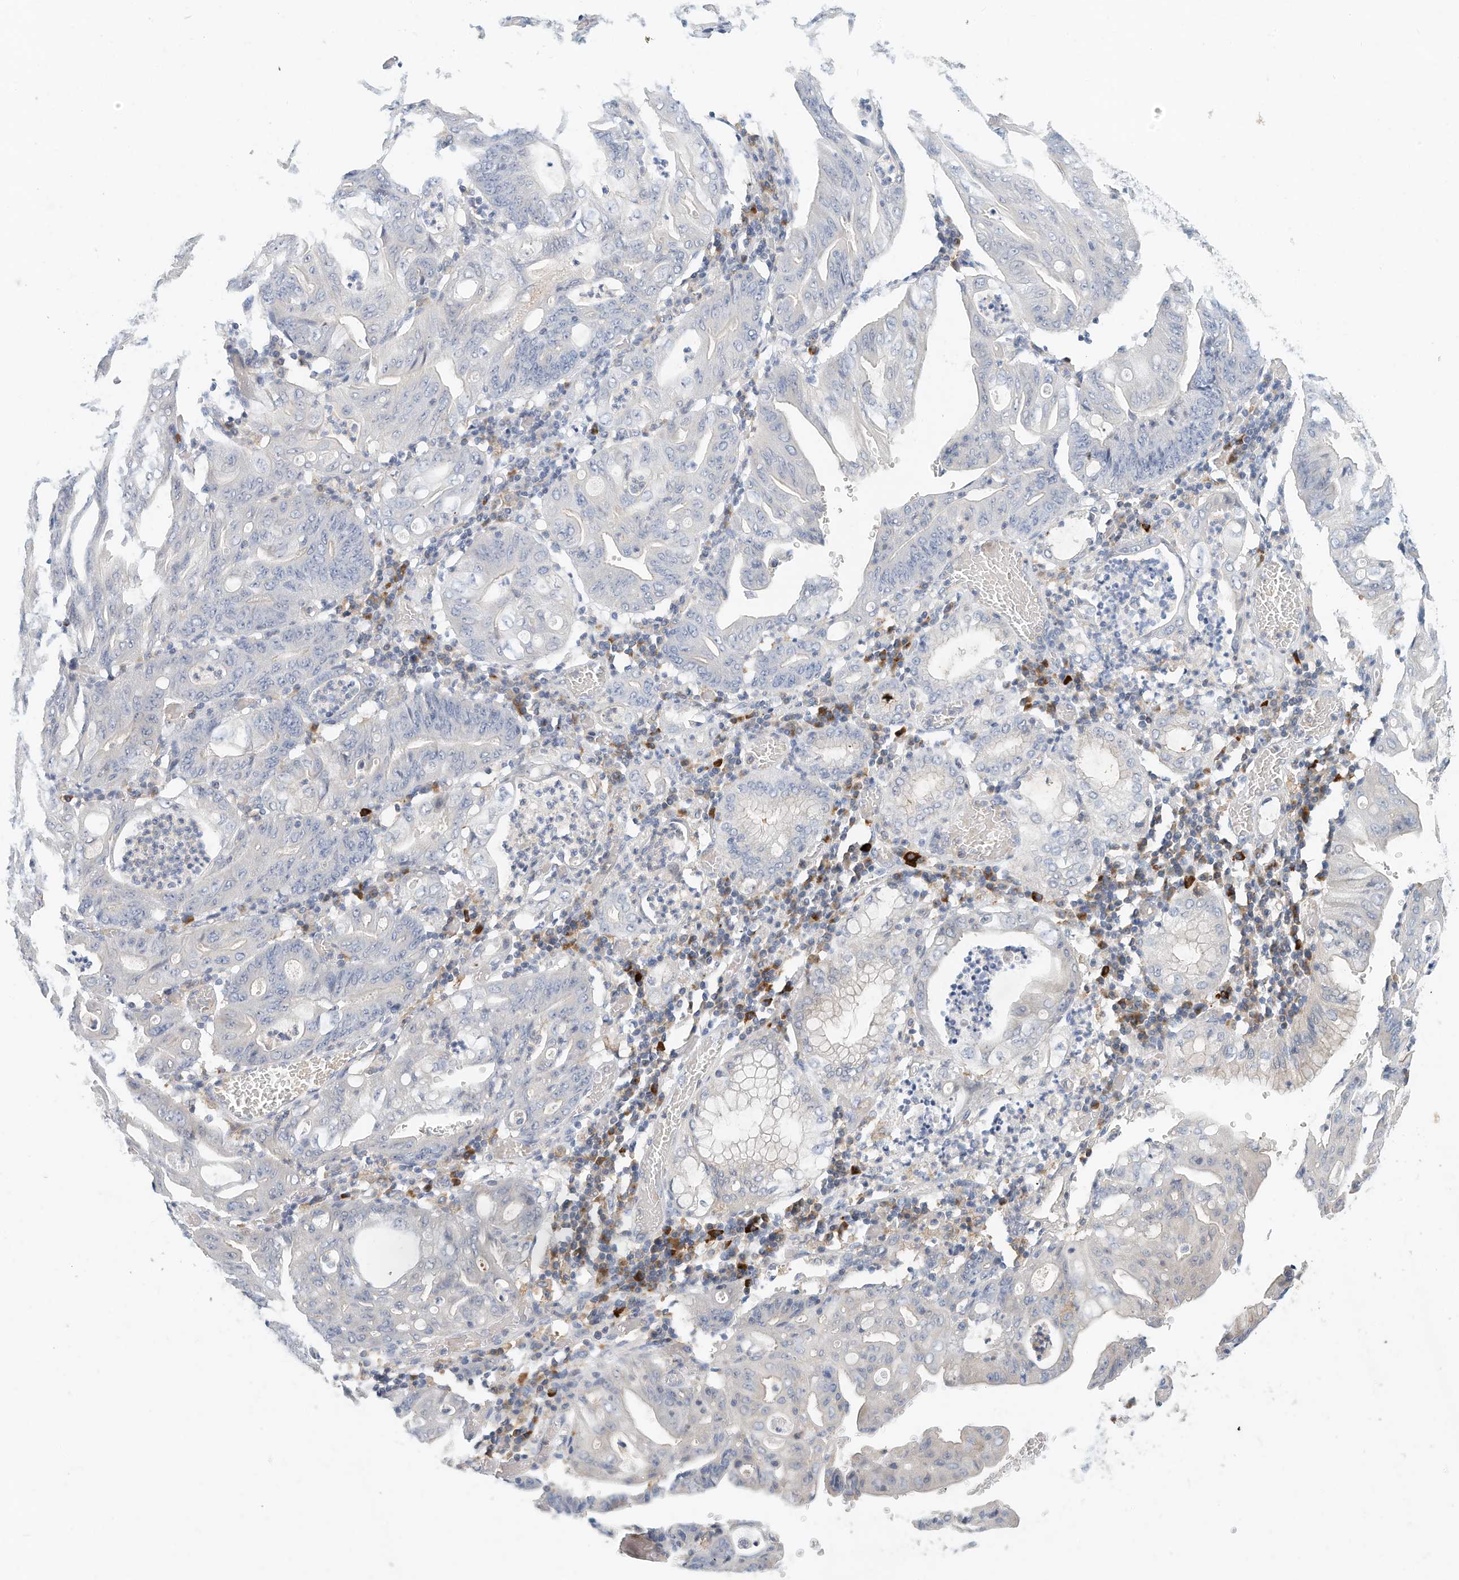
{"staining": {"intensity": "negative", "quantity": "none", "location": "none"}, "tissue": "stomach cancer", "cell_type": "Tumor cells", "image_type": "cancer", "snomed": [{"axis": "morphology", "description": "Adenocarcinoma, NOS"}, {"axis": "topography", "description": "Stomach"}], "caption": "An immunohistochemistry (IHC) histopathology image of stomach adenocarcinoma is shown. There is no staining in tumor cells of stomach adenocarcinoma.", "gene": "MICAL1", "patient": {"sex": "female", "age": 73}}